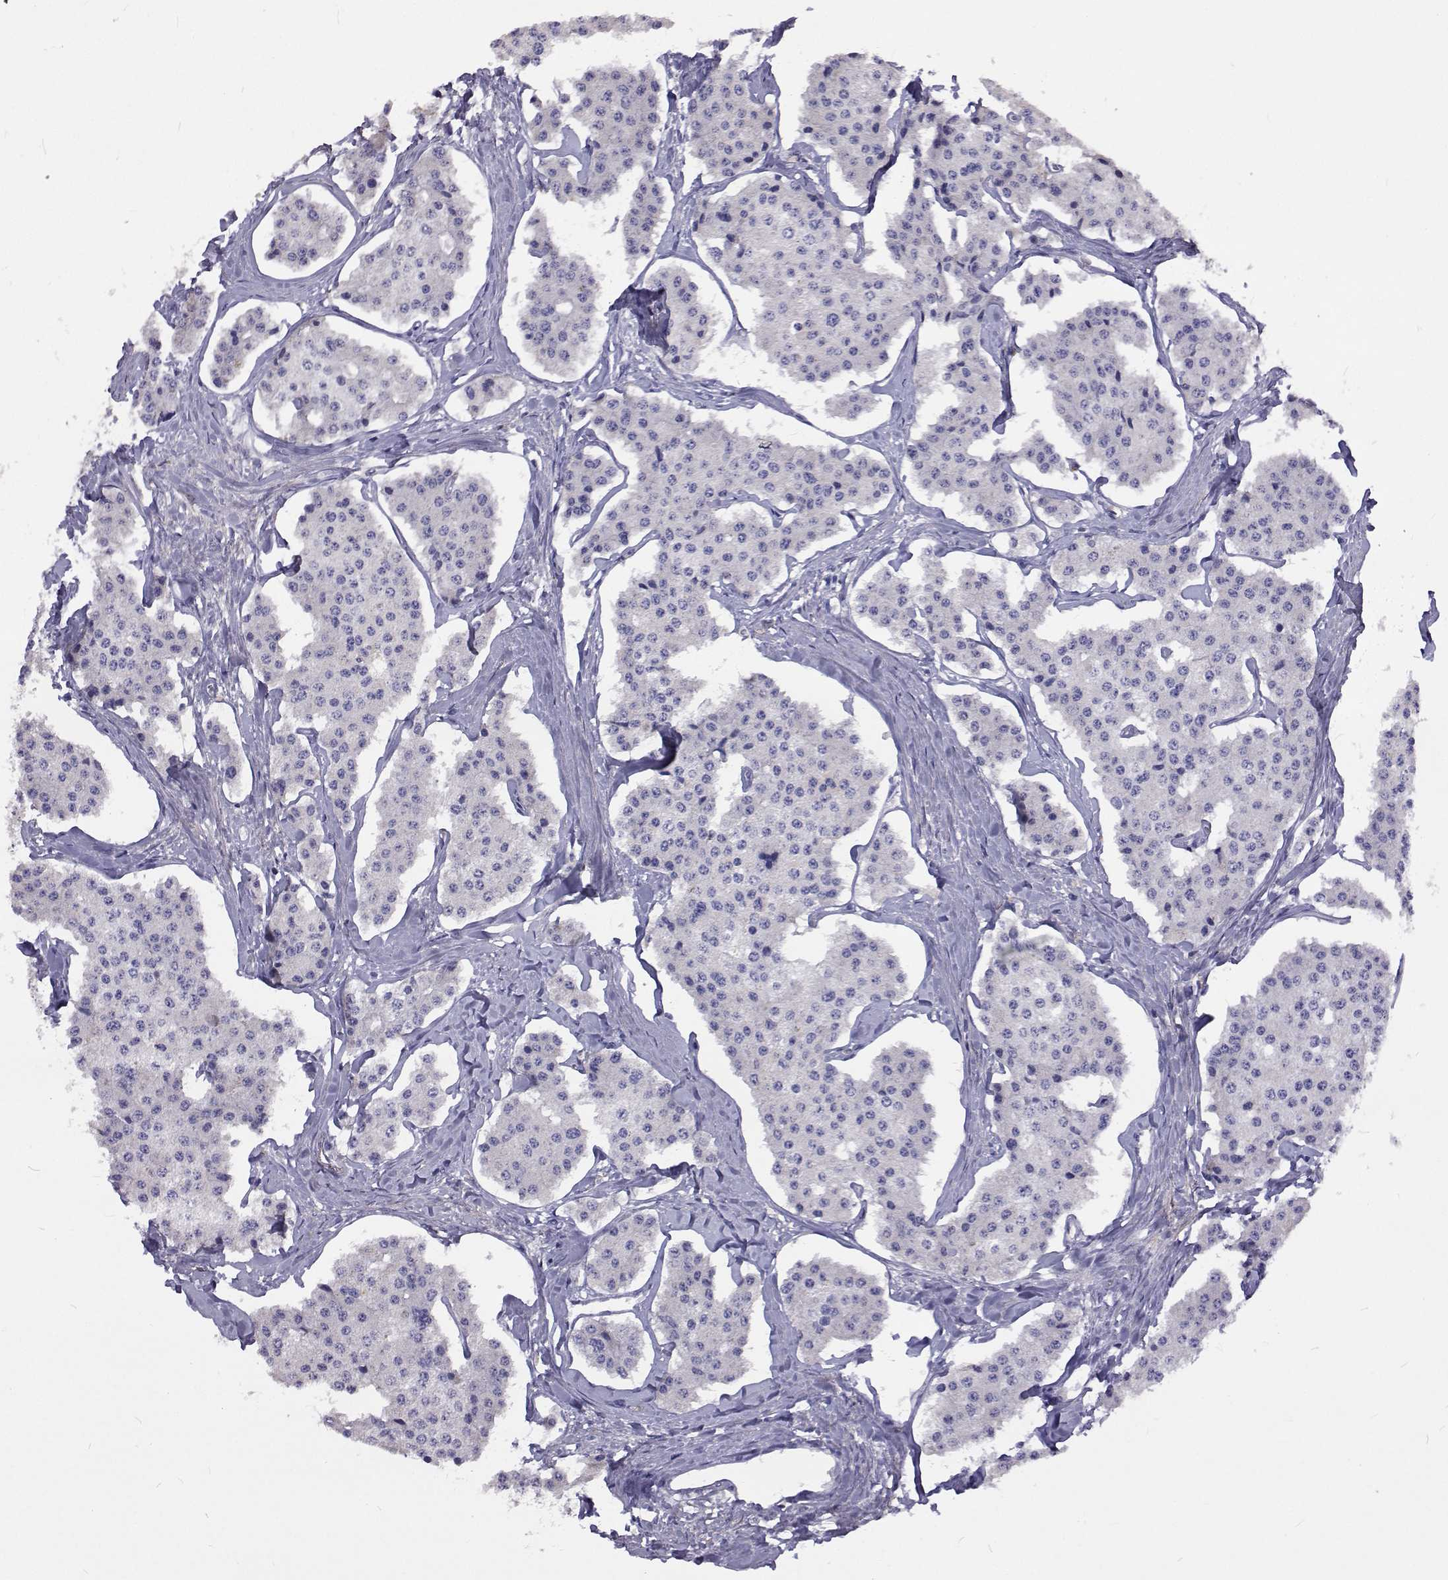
{"staining": {"intensity": "negative", "quantity": "none", "location": "none"}, "tissue": "carcinoid", "cell_type": "Tumor cells", "image_type": "cancer", "snomed": [{"axis": "morphology", "description": "Carcinoid, malignant, NOS"}, {"axis": "topography", "description": "Small intestine"}], "caption": "Tumor cells show no significant positivity in malignant carcinoid.", "gene": "NPR3", "patient": {"sex": "female", "age": 65}}